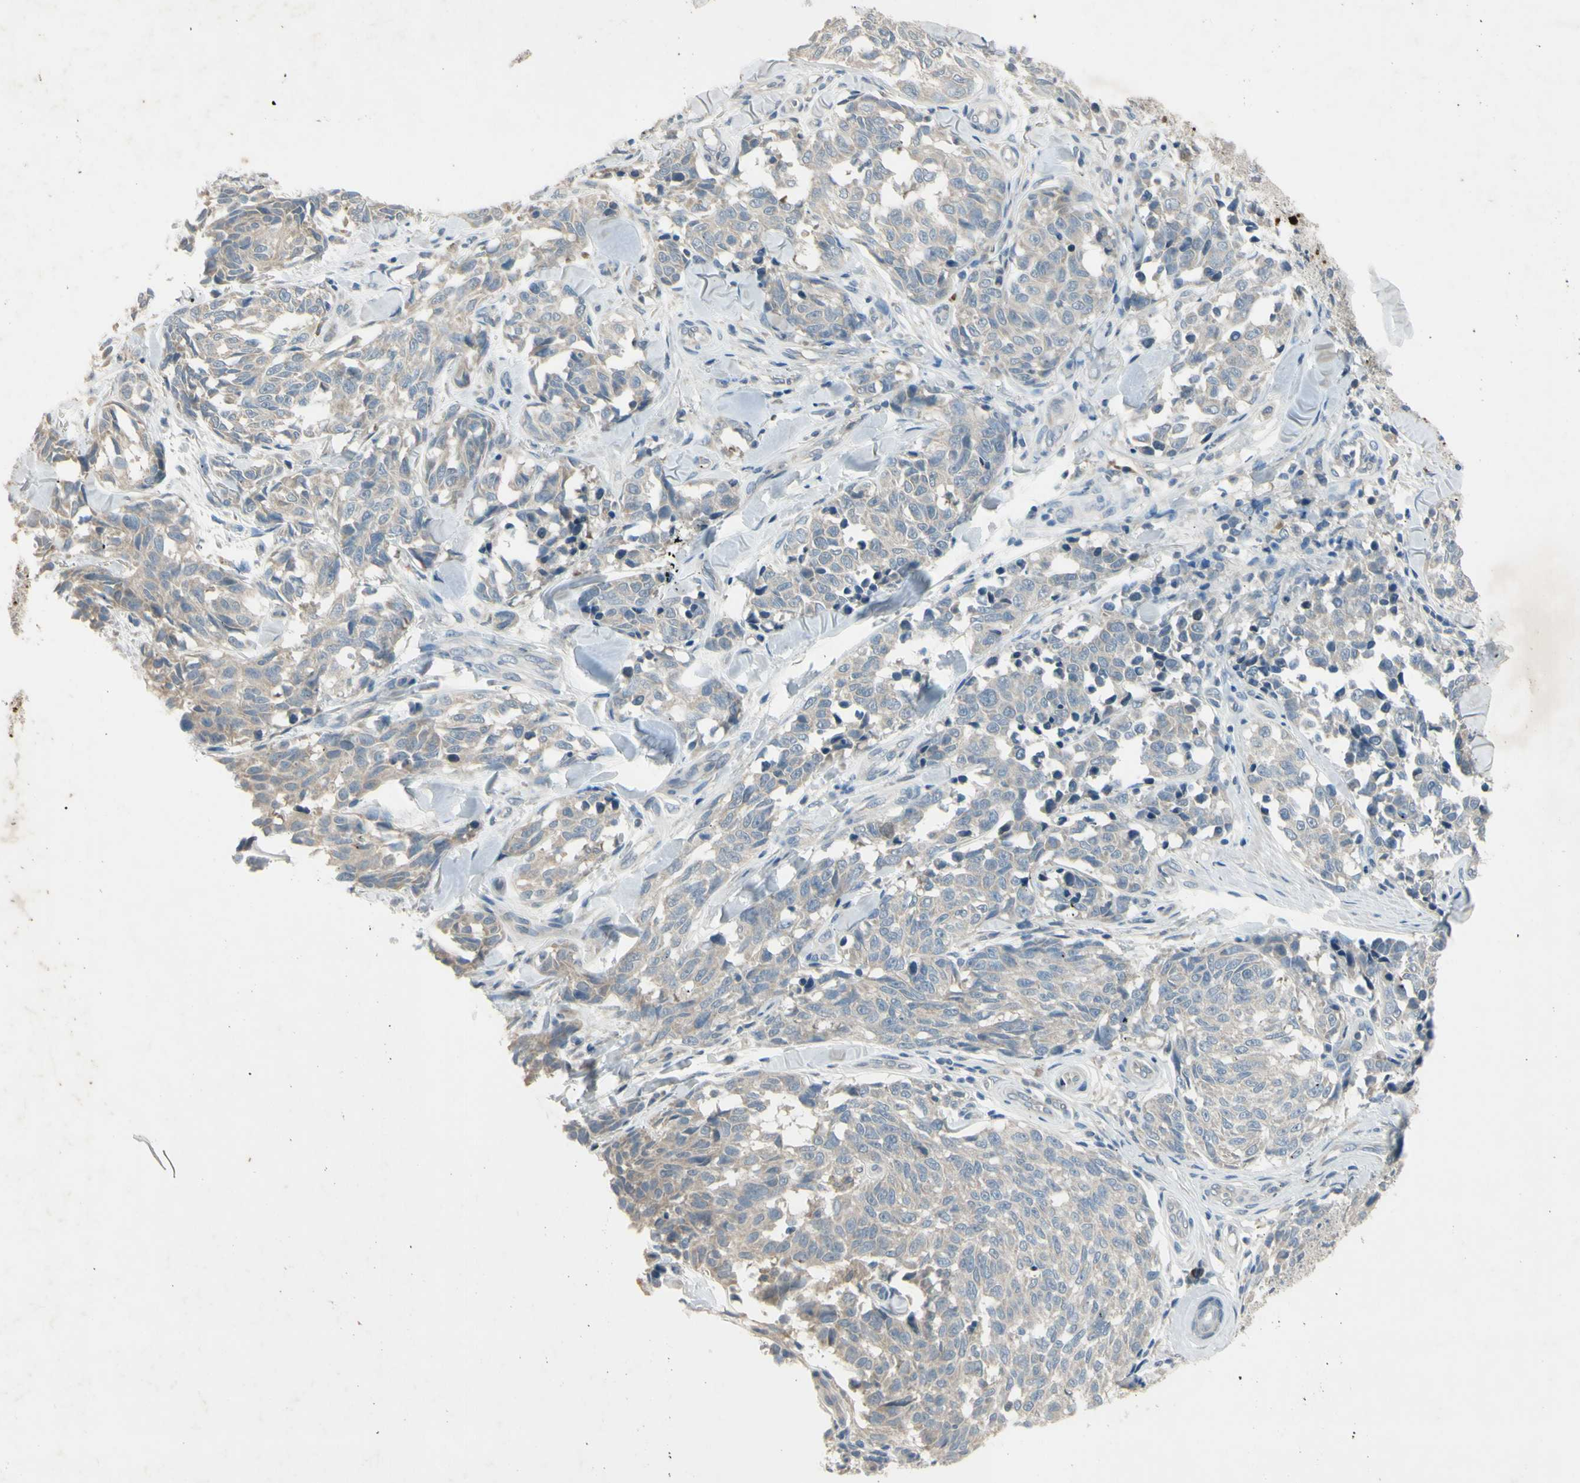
{"staining": {"intensity": "negative", "quantity": "none", "location": "none"}, "tissue": "melanoma", "cell_type": "Tumor cells", "image_type": "cancer", "snomed": [{"axis": "morphology", "description": "Malignant melanoma, NOS"}, {"axis": "topography", "description": "Skin"}], "caption": "Immunohistochemical staining of human malignant melanoma exhibits no significant staining in tumor cells. The staining was performed using DAB (3,3'-diaminobenzidine) to visualize the protein expression in brown, while the nuclei were stained in blue with hematoxylin (Magnification: 20x).", "gene": "AATK", "patient": {"sex": "female", "age": 64}}